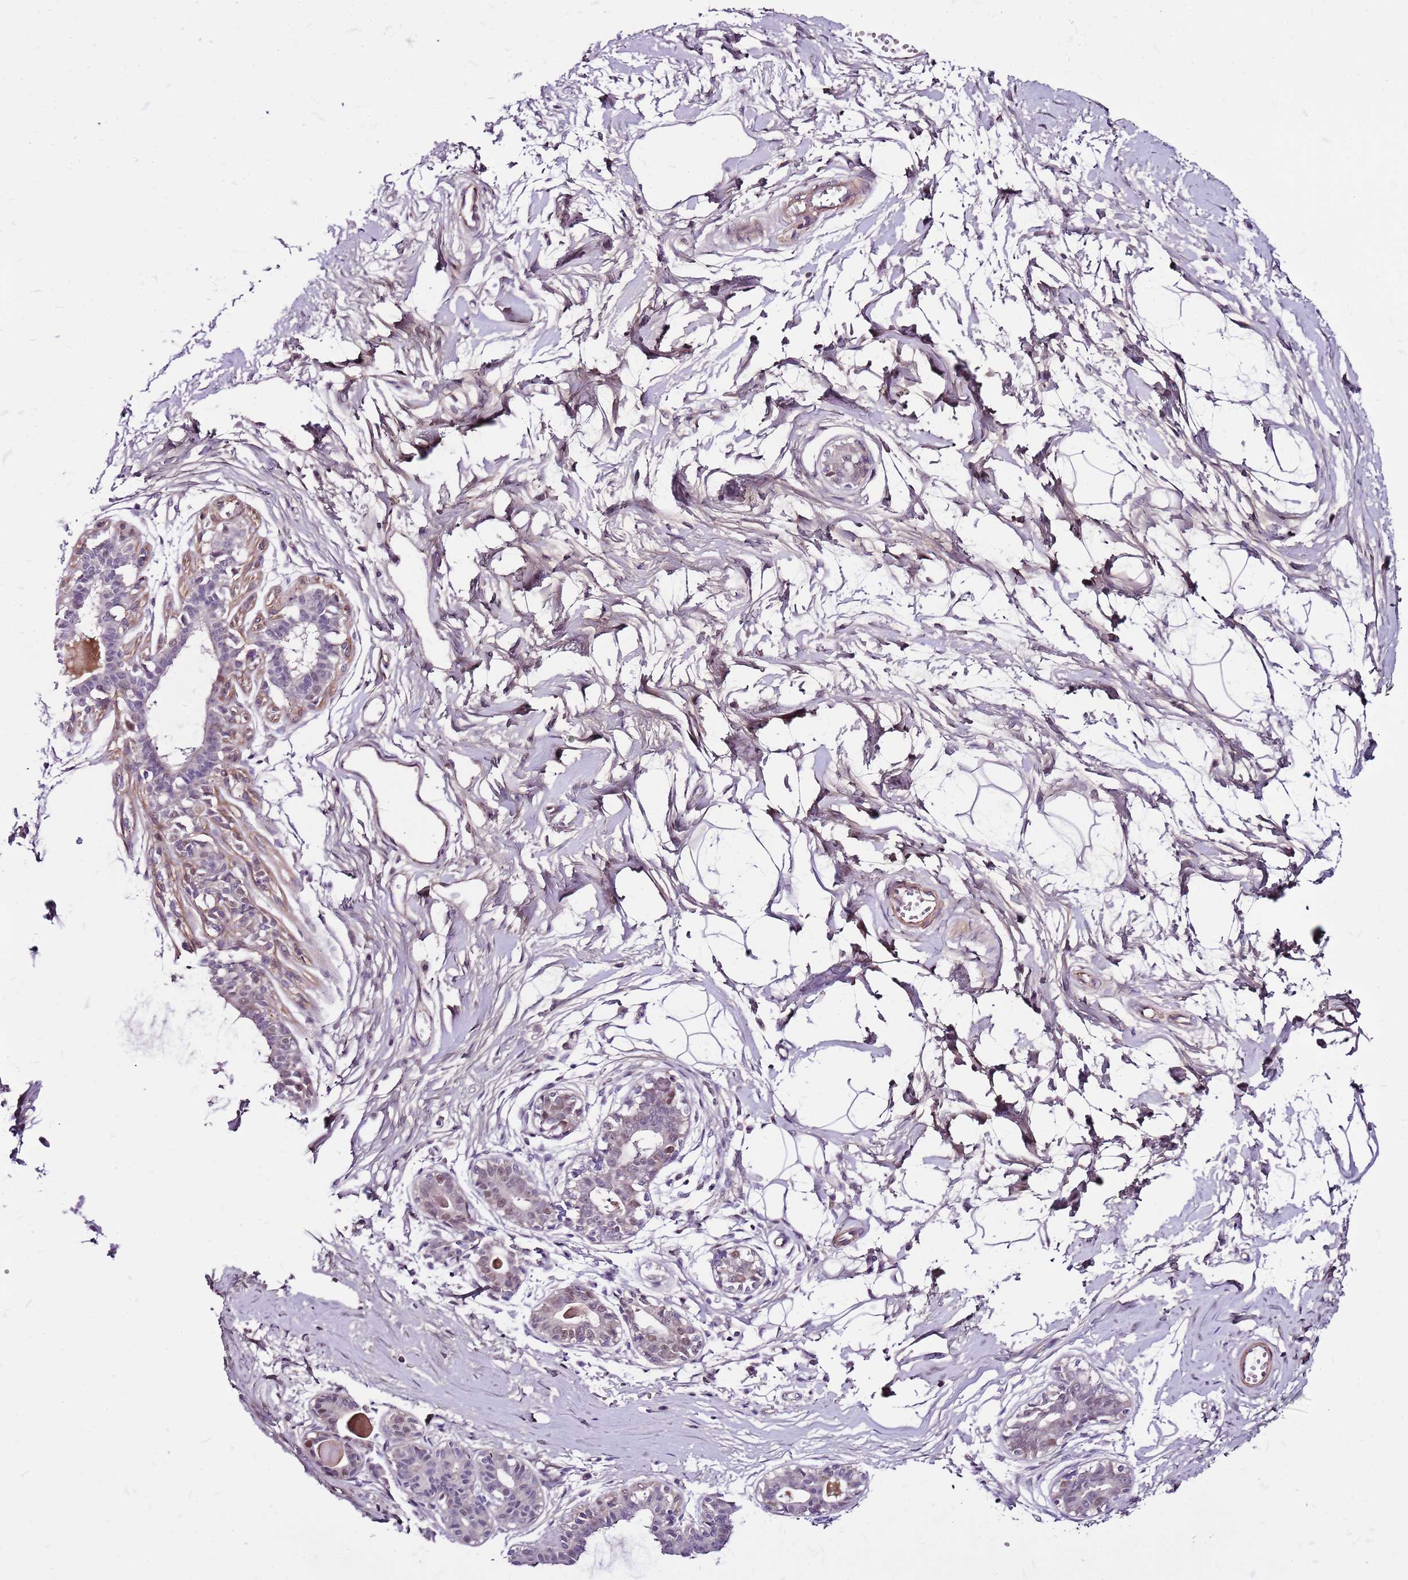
{"staining": {"intensity": "weak", "quantity": ">75%", "location": "cytoplasmic/membranous"}, "tissue": "breast", "cell_type": "Adipocytes", "image_type": "normal", "snomed": [{"axis": "morphology", "description": "Normal tissue, NOS"}, {"axis": "topography", "description": "Breast"}], "caption": "Breast stained with immunohistochemistry shows weak cytoplasmic/membranous expression in approximately >75% of adipocytes. (Stains: DAB (3,3'-diaminobenzidine) in brown, nuclei in blue, Microscopy: brightfield microscopy at high magnification).", "gene": "POLE3", "patient": {"sex": "female", "age": 45}}